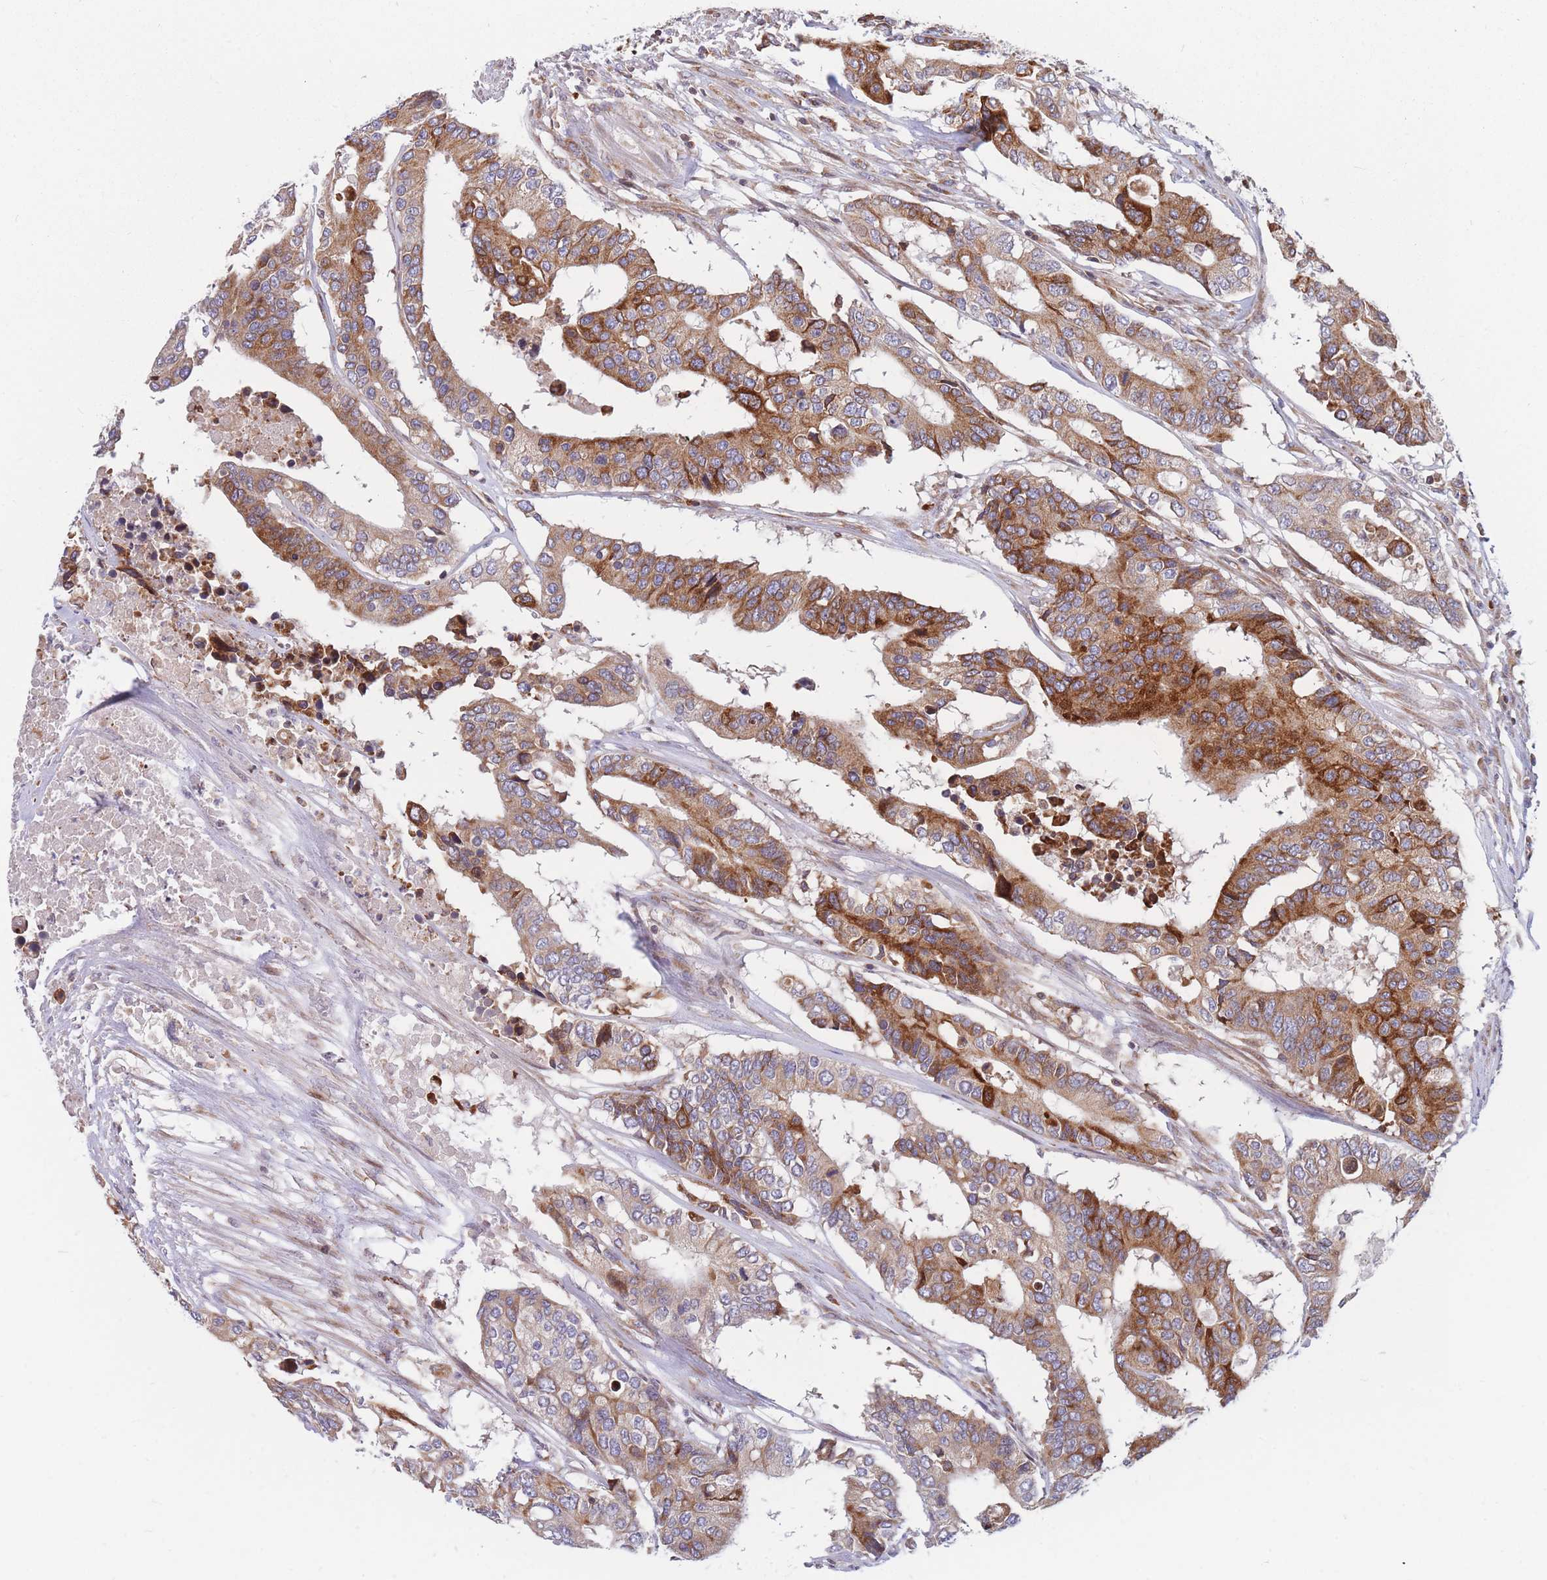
{"staining": {"intensity": "moderate", "quantity": ">75%", "location": "cytoplasmic/membranous"}, "tissue": "colorectal cancer", "cell_type": "Tumor cells", "image_type": "cancer", "snomed": [{"axis": "morphology", "description": "Adenocarcinoma, NOS"}, {"axis": "topography", "description": "Colon"}], "caption": "IHC staining of colorectal cancer, which reveals medium levels of moderate cytoplasmic/membranous staining in approximately >75% of tumor cells indicating moderate cytoplasmic/membranous protein expression. The staining was performed using DAB (3,3'-diaminobenzidine) (brown) for protein detection and nuclei were counterstained in hematoxylin (blue).", "gene": "TMEM131L", "patient": {"sex": "male", "age": 77}}